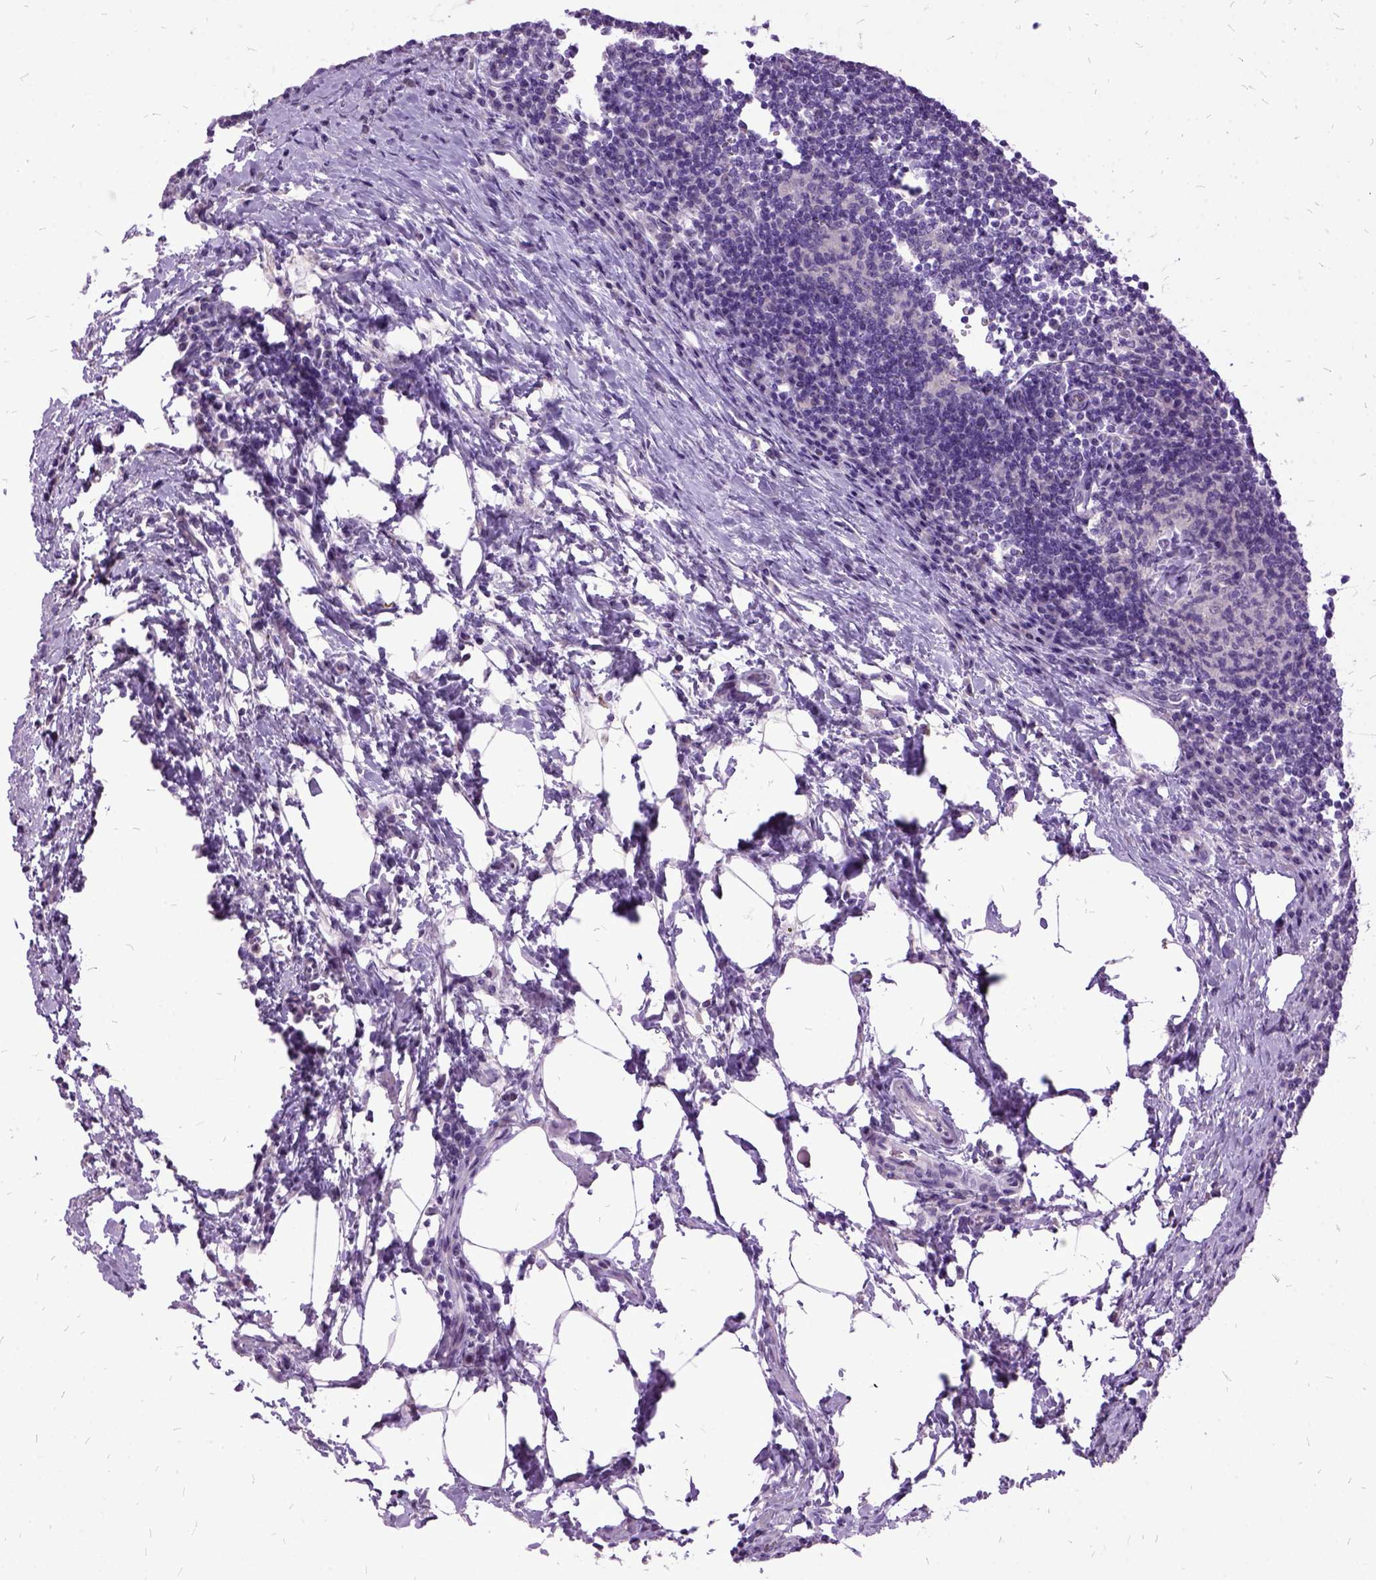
{"staining": {"intensity": "negative", "quantity": "none", "location": "none"}, "tissue": "lymph node", "cell_type": "Germinal center cells", "image_type": "normal", "snomed": [{"axis": "morphology", "description": "Normal tissue, NOS"}, {"axis": "topography", "description": "Lymph node"}], "caption": "IHC micrograph of unremarkable lymph node: human lymph node stained with DAB displays no significant protein staining in germinal center cells. (Brightfield microscopy of DAB (3,3'-diaminobenzidine) immunohistochemistry (IHC) at high magnification).", "gene": "MME", "patient": {"sex": "male", "age": 67}}